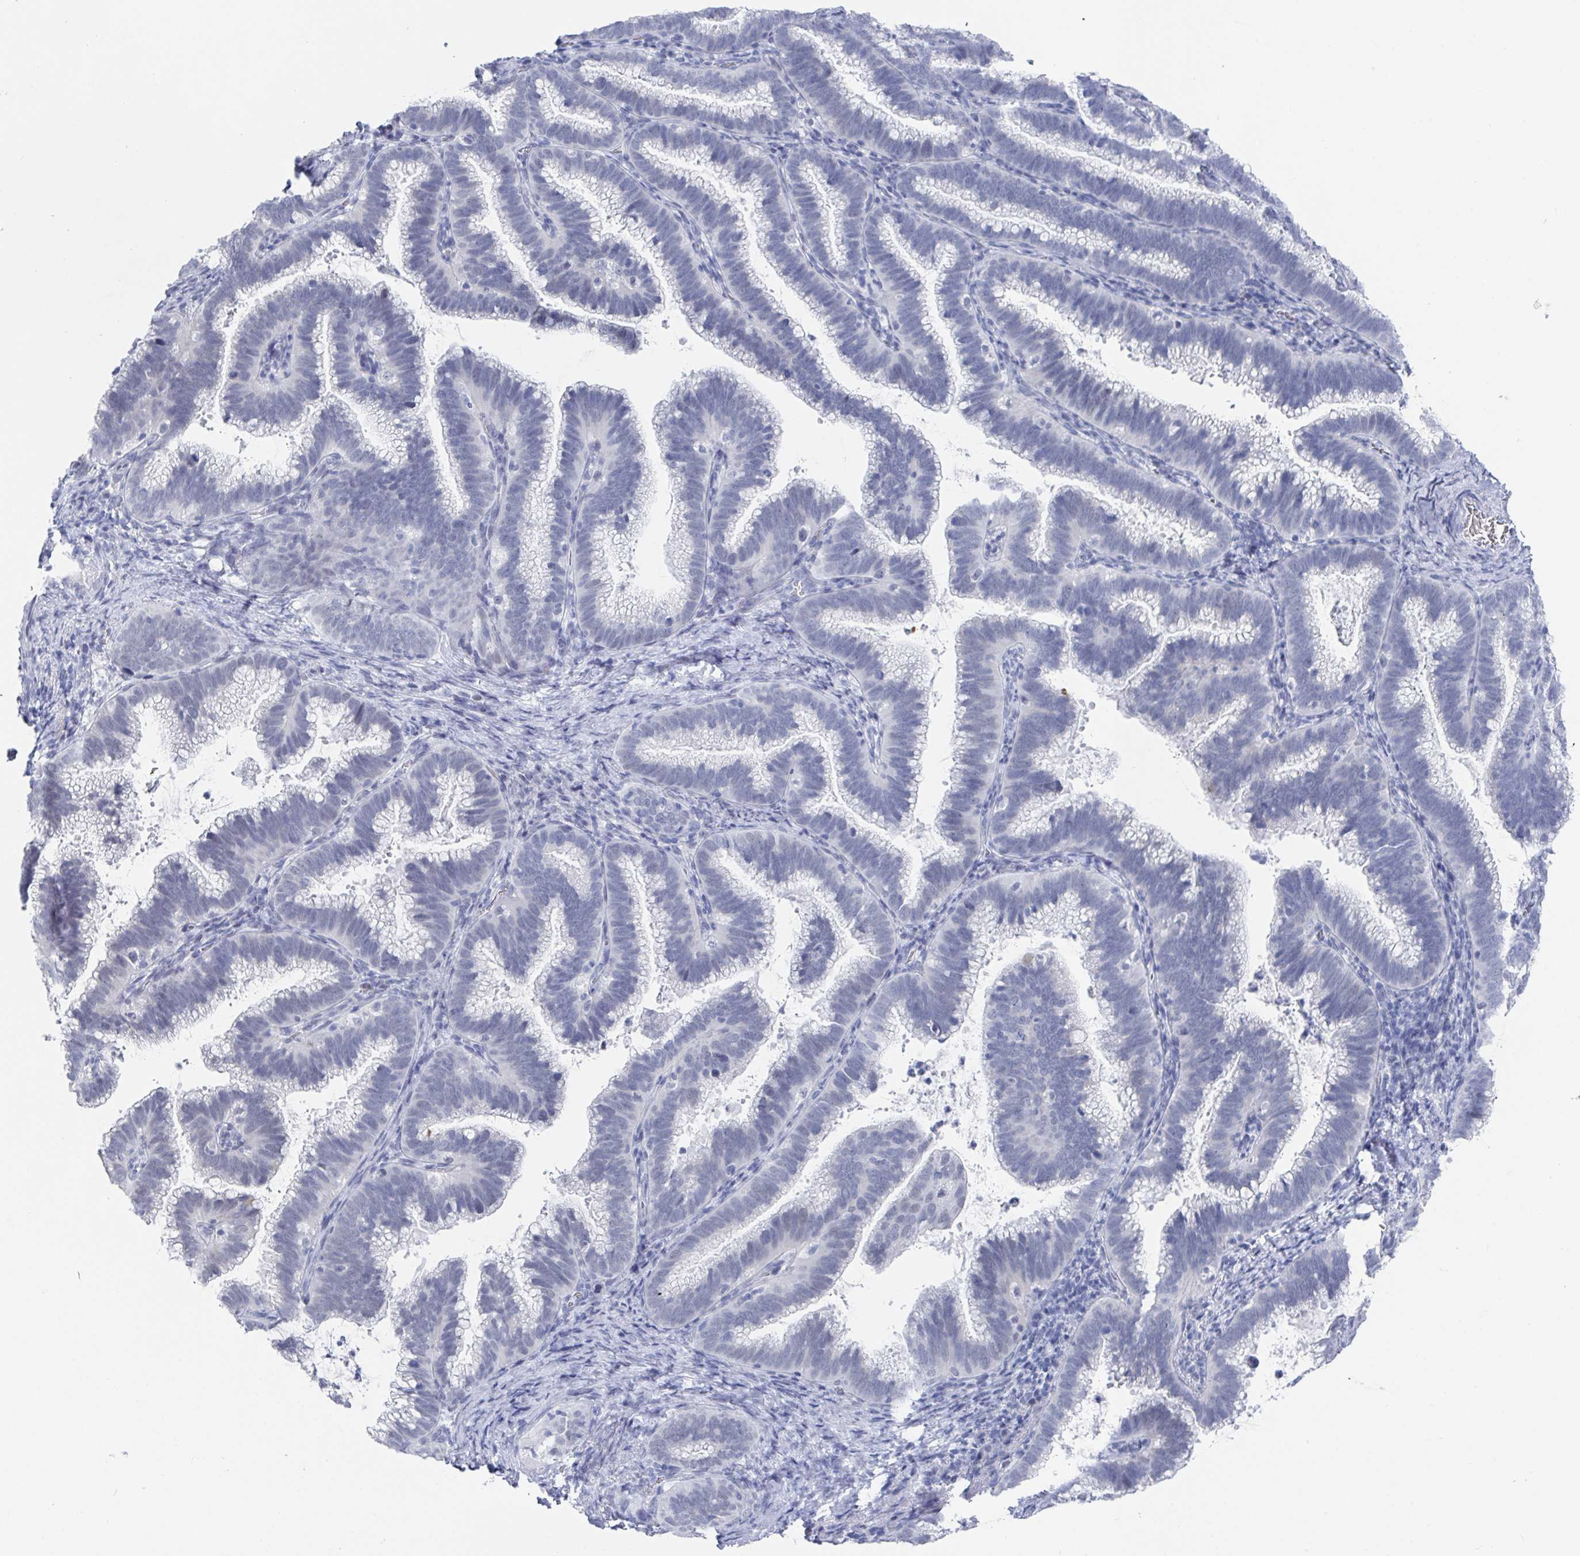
{"staining": {"intensity": "negative", "quantity": "none", "location": "none"}, "tissue": "cervical cancer", "cell_type": "Tumor cells", "image_type": "cancer", "snomed": [{"axis": "morphology", "description": "Adenocarcinoma, NOS"}, {"axis": "topography", "description": "Cervix"}], "caption": "High magnification brightfield microscopy of cervical cancer (adenocarcinoma) stained with DAB (3,3'-diaminobenzidine) (brown) and counterstained with hematoxylin (blue): tumor cells show no significant staining. (Stains: DAB immunohistochemistry with hematoxylin counter stain, Microscopy: brightfield microscopy at high magnification).", "gene": "CAMKV", "patient": {"sex": "female", "age": 61}}